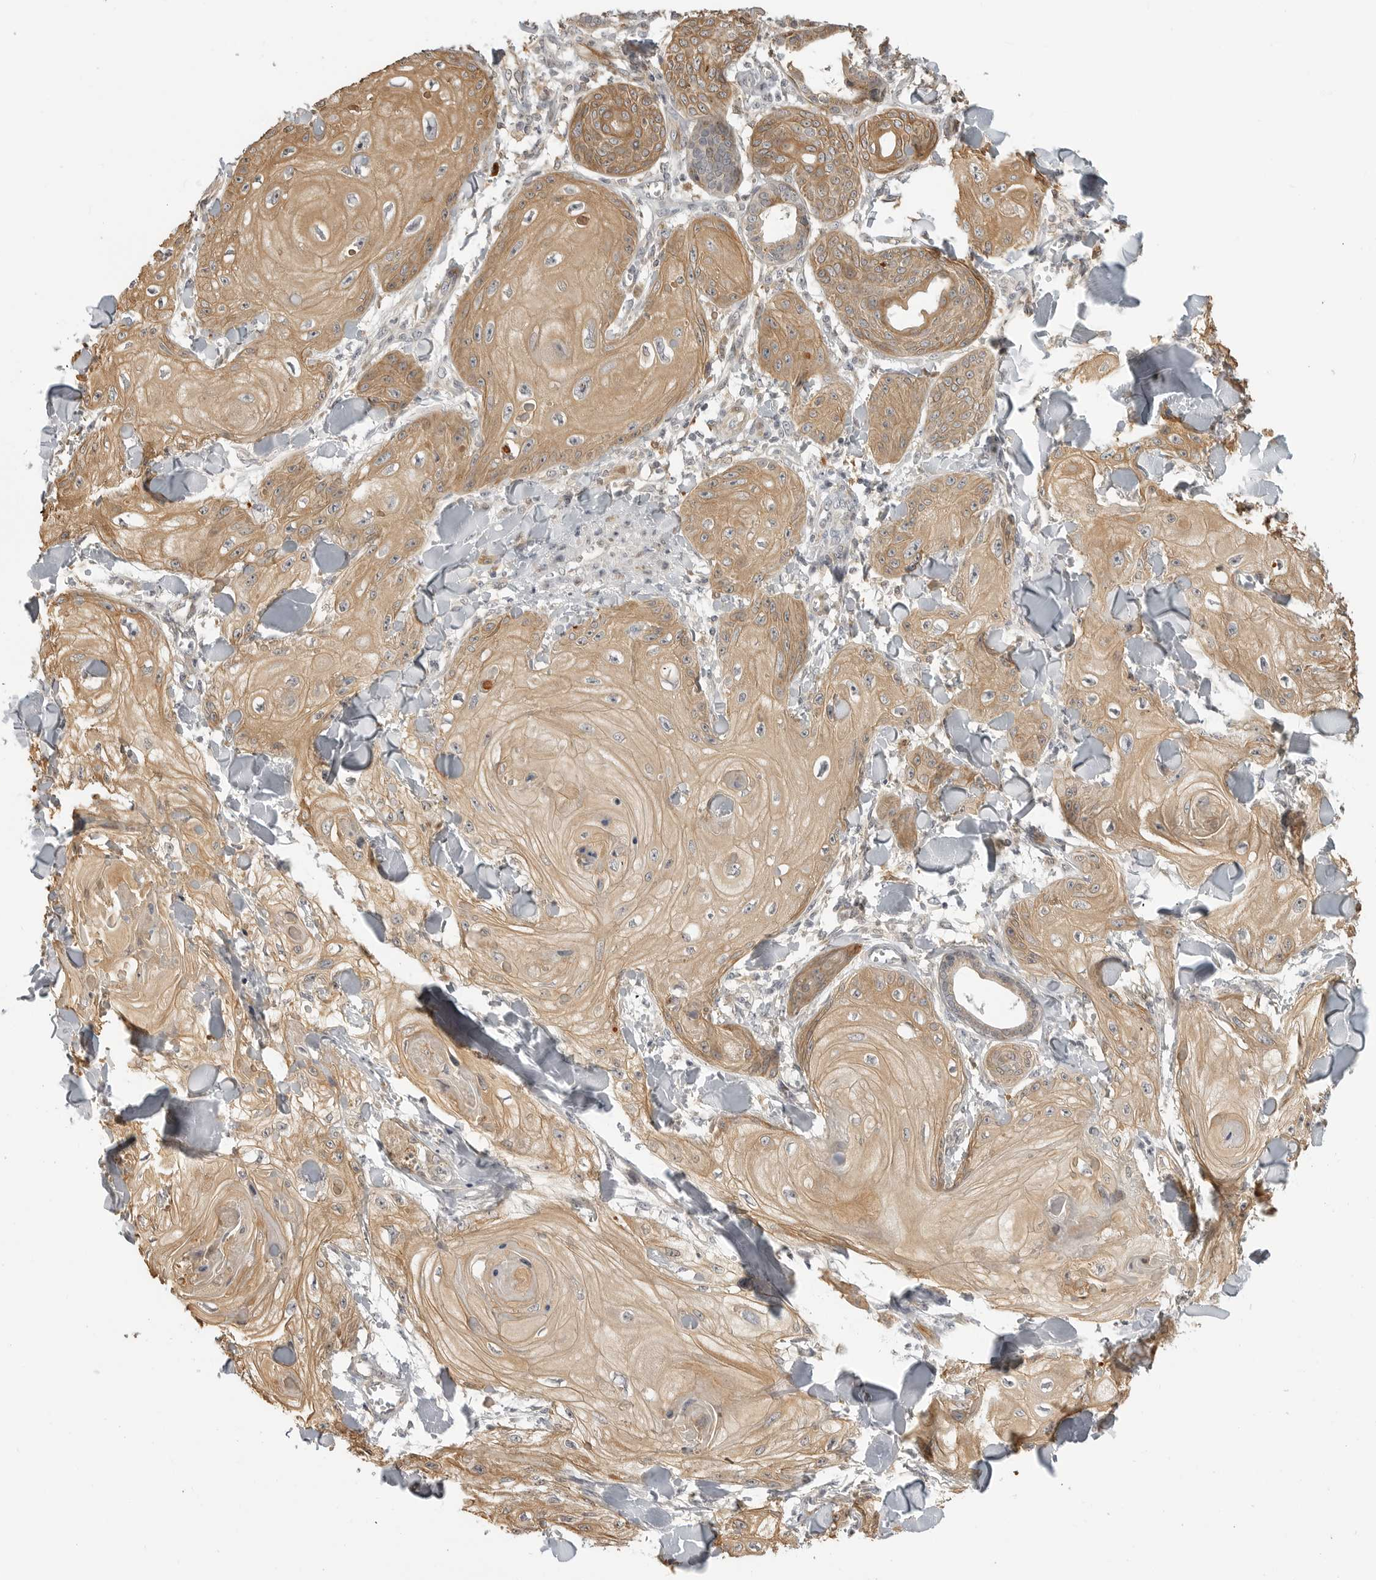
{"staining": {"intensity": "moderate", "quantity": ">75%", "location": "cytoplasmic/membranous"}, "tissue": "skin cancer", "cell_type": "Tumor cells", "image_type": "cancer", "snomed": [{"axis": "morphology", "description": "Squamous cell carcinoma, NOS"}, {"axis": "topography", "description": "Skin"}], "caption": "The histopathology image shows a brown stain indicating the presence of a protein in the cytoplasmic/membranous of tumor cells in skin squamous cell carcinoma. (DAB (3,3'-diaminobenzidine) IHC with brightfield microscopy, high magnification).", "gene": "IDO1", "patient": {"sex": "male", "age": 74}}